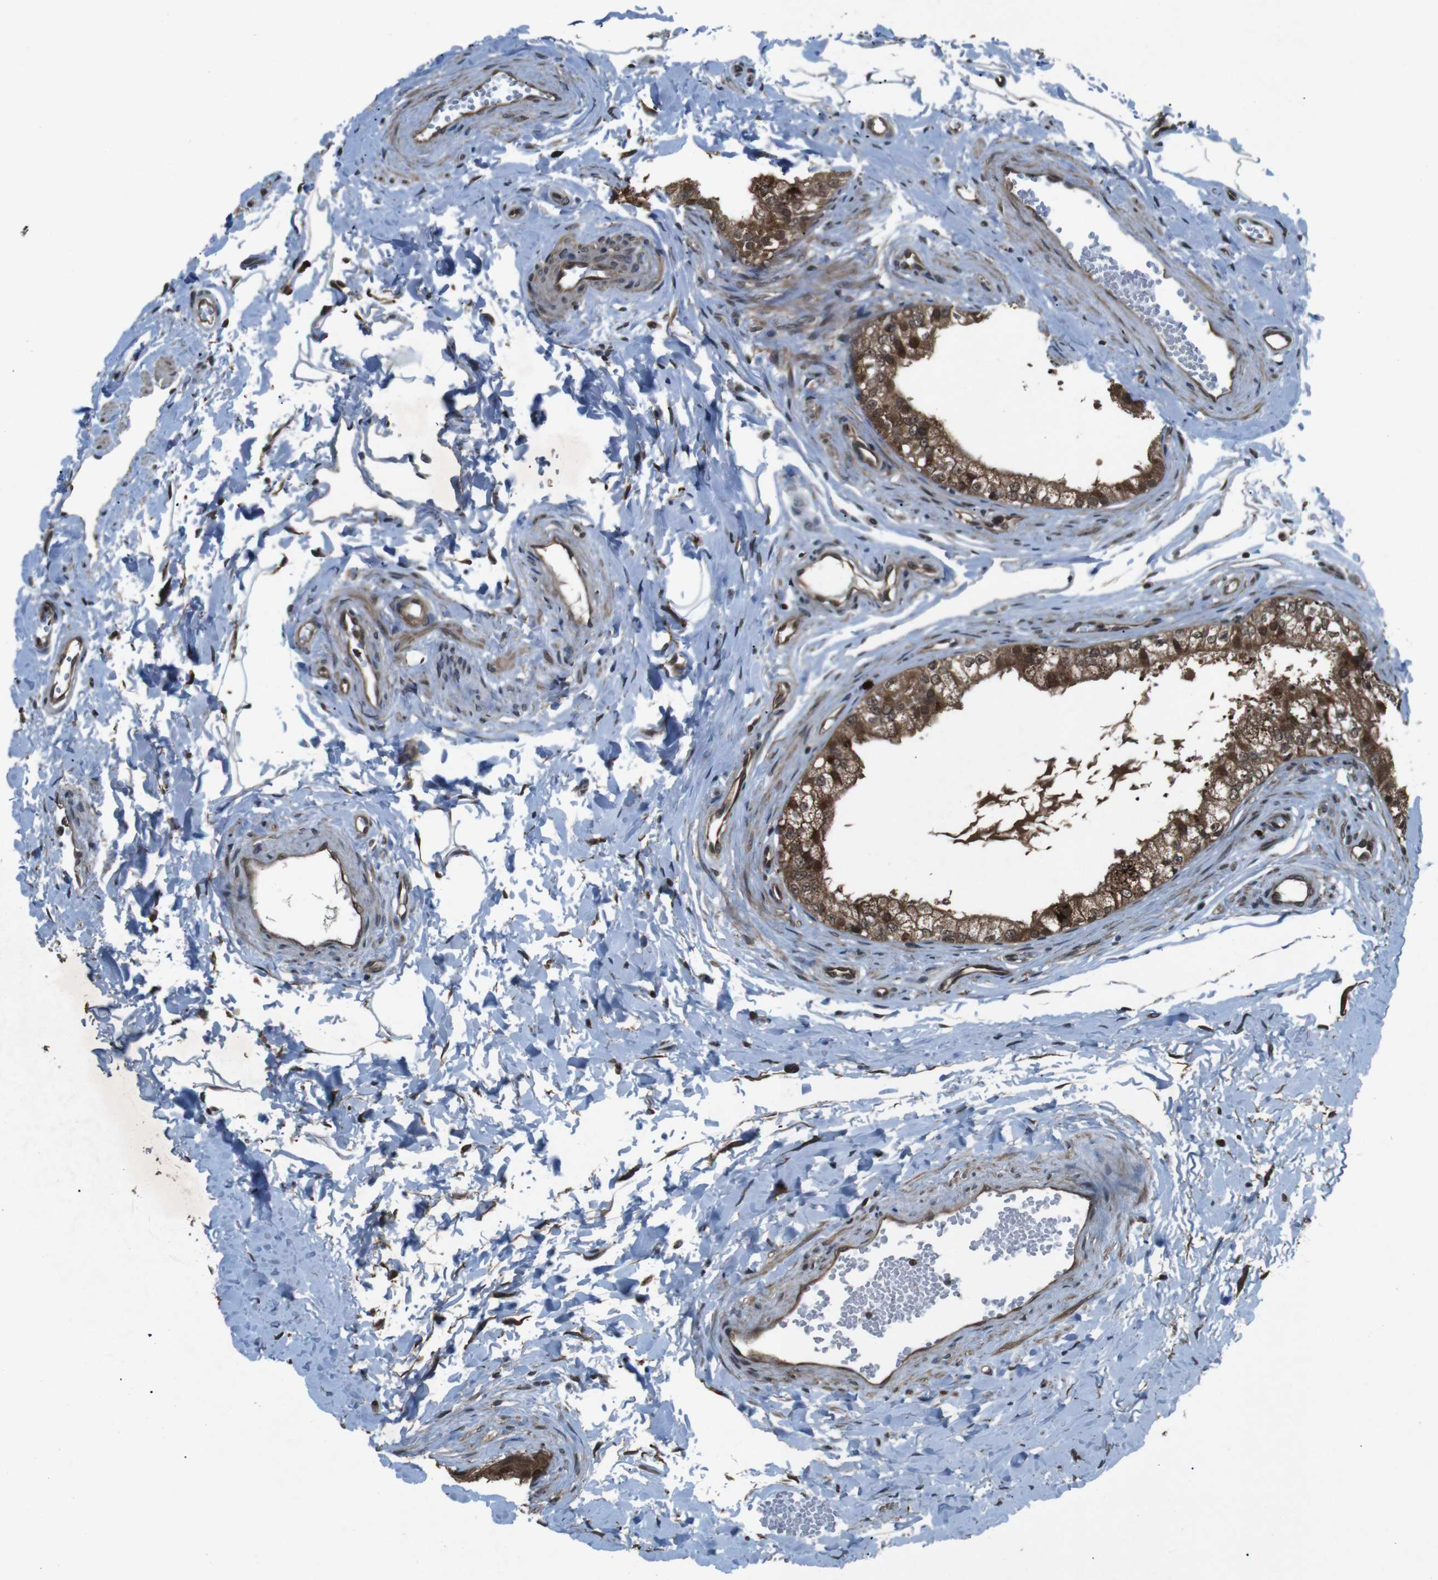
{"staining": {"intensity": "strong", "quantity": ">75%", "location": "cytoplasmic/membranous,nuclear"}, "tissue": "epididymis", "cell_type": "Glandular cells", "image_type": "normal", "snomed": [{"axis": "morphology", "description": "Normal tissue, NOS"}, {"axis": "topography", "description": "Epididymis"}], "caption": "This photomicrograph demonstrates immunohistochemistry (IHC) staining of benign epididymis, with high strong cytoplasmic/membranous,nuclear positivity in about >75% of glandular cells.", "gene": "SOCS1", "patient": {"sex": "male", "age": 56}}